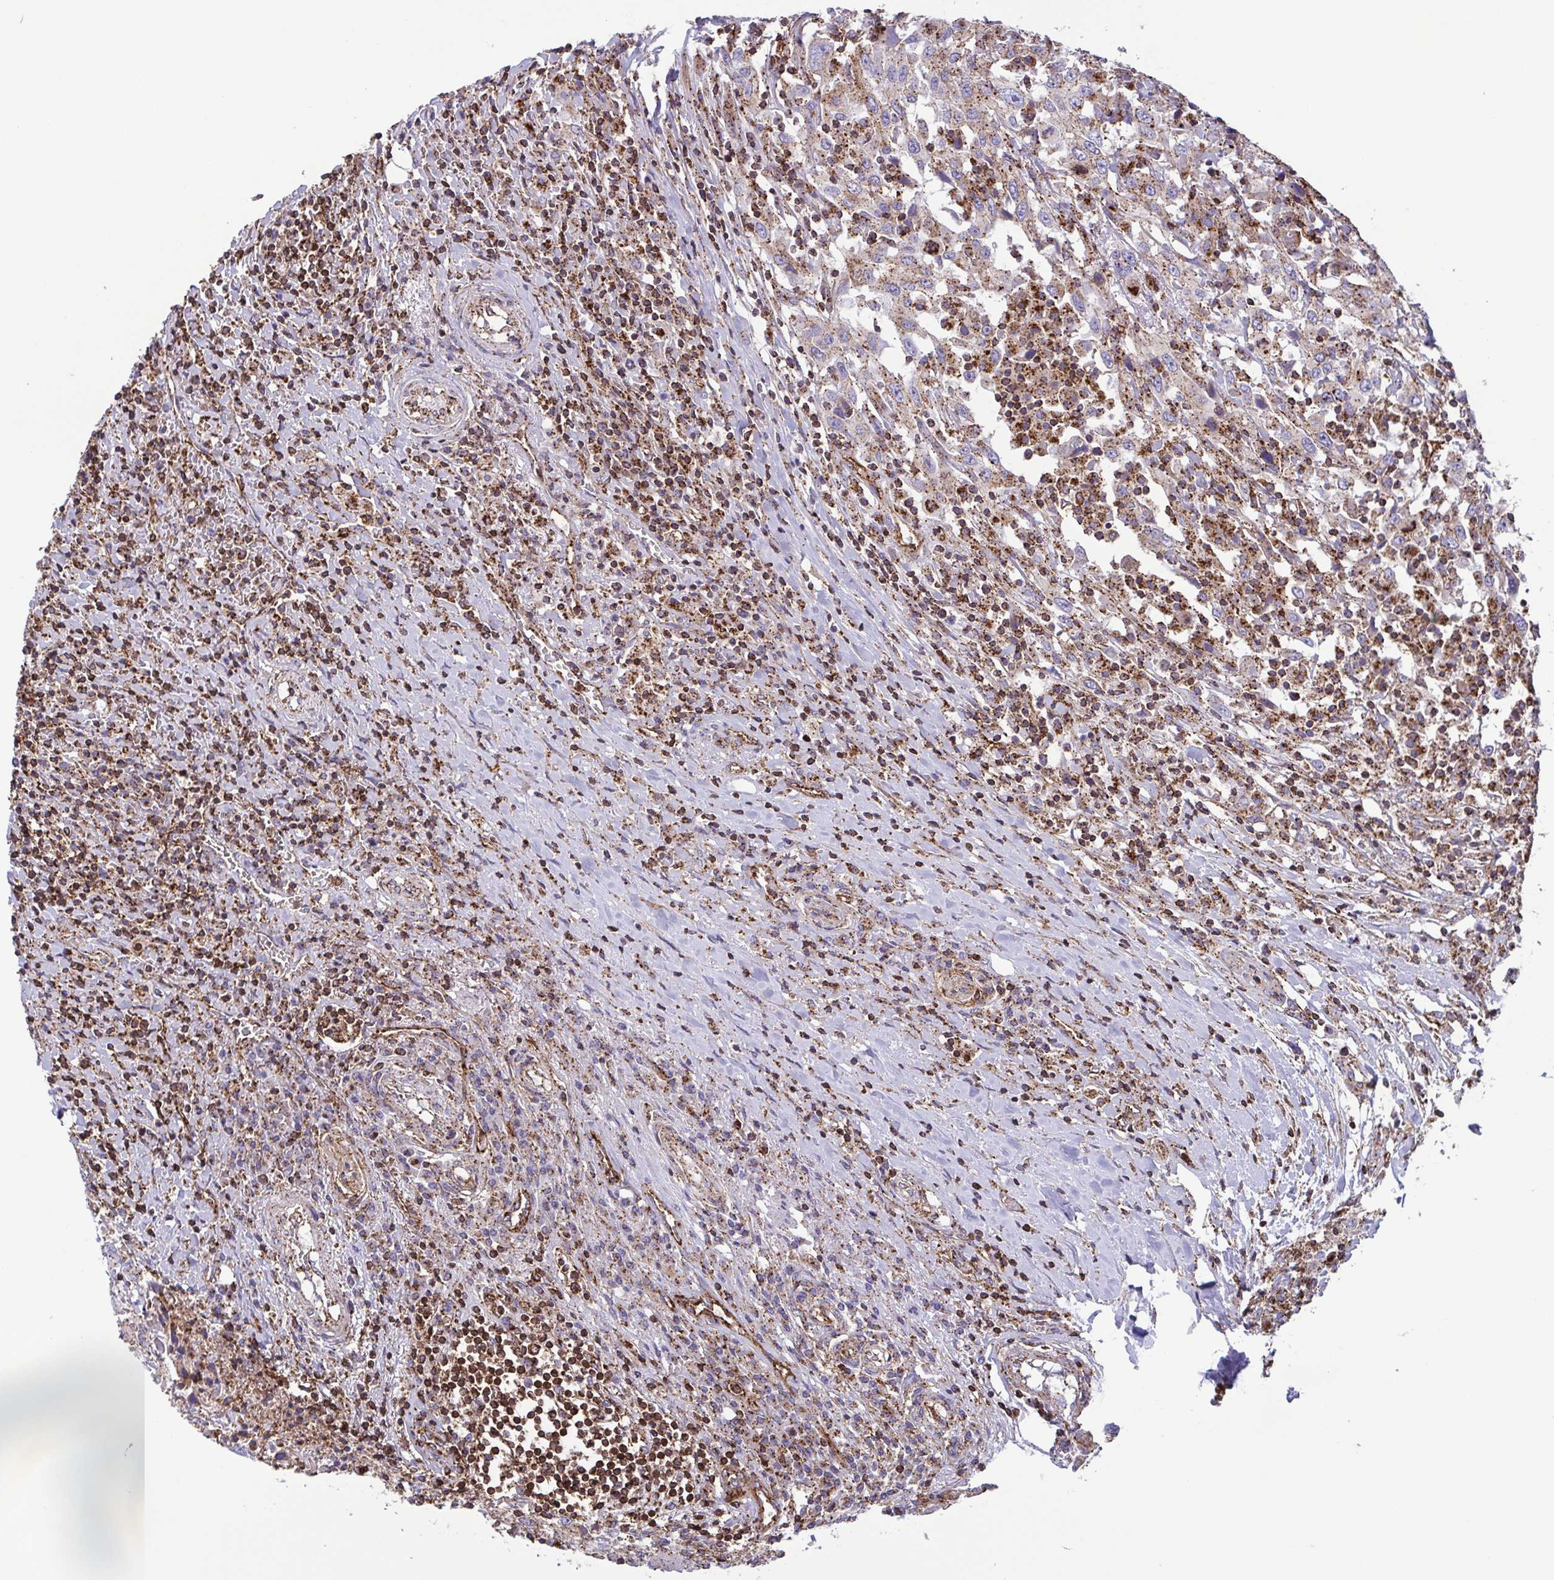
{"staining": {"intensity": "weak", "quantity": ">75%", "location": "cytoplasmic/membranous"}, "tissue": "urothelial cancer", "cell_type": "Tumor cells", "image_type": "cancer", "snomed": [{"axis": "morphology", "description": "Urothelial carcinoma, High grade"}, {"axis": "topography", "description": "Urinary bladder"}], "caption": "Tumor cells demonstrate low levels of weak cytoplasmic/membranous expression in approximately >75% of cells in human high-grade urothelial carcinoma.", "gene": "CHMP1B", "patient": {"sex": "male", "age": 61}}